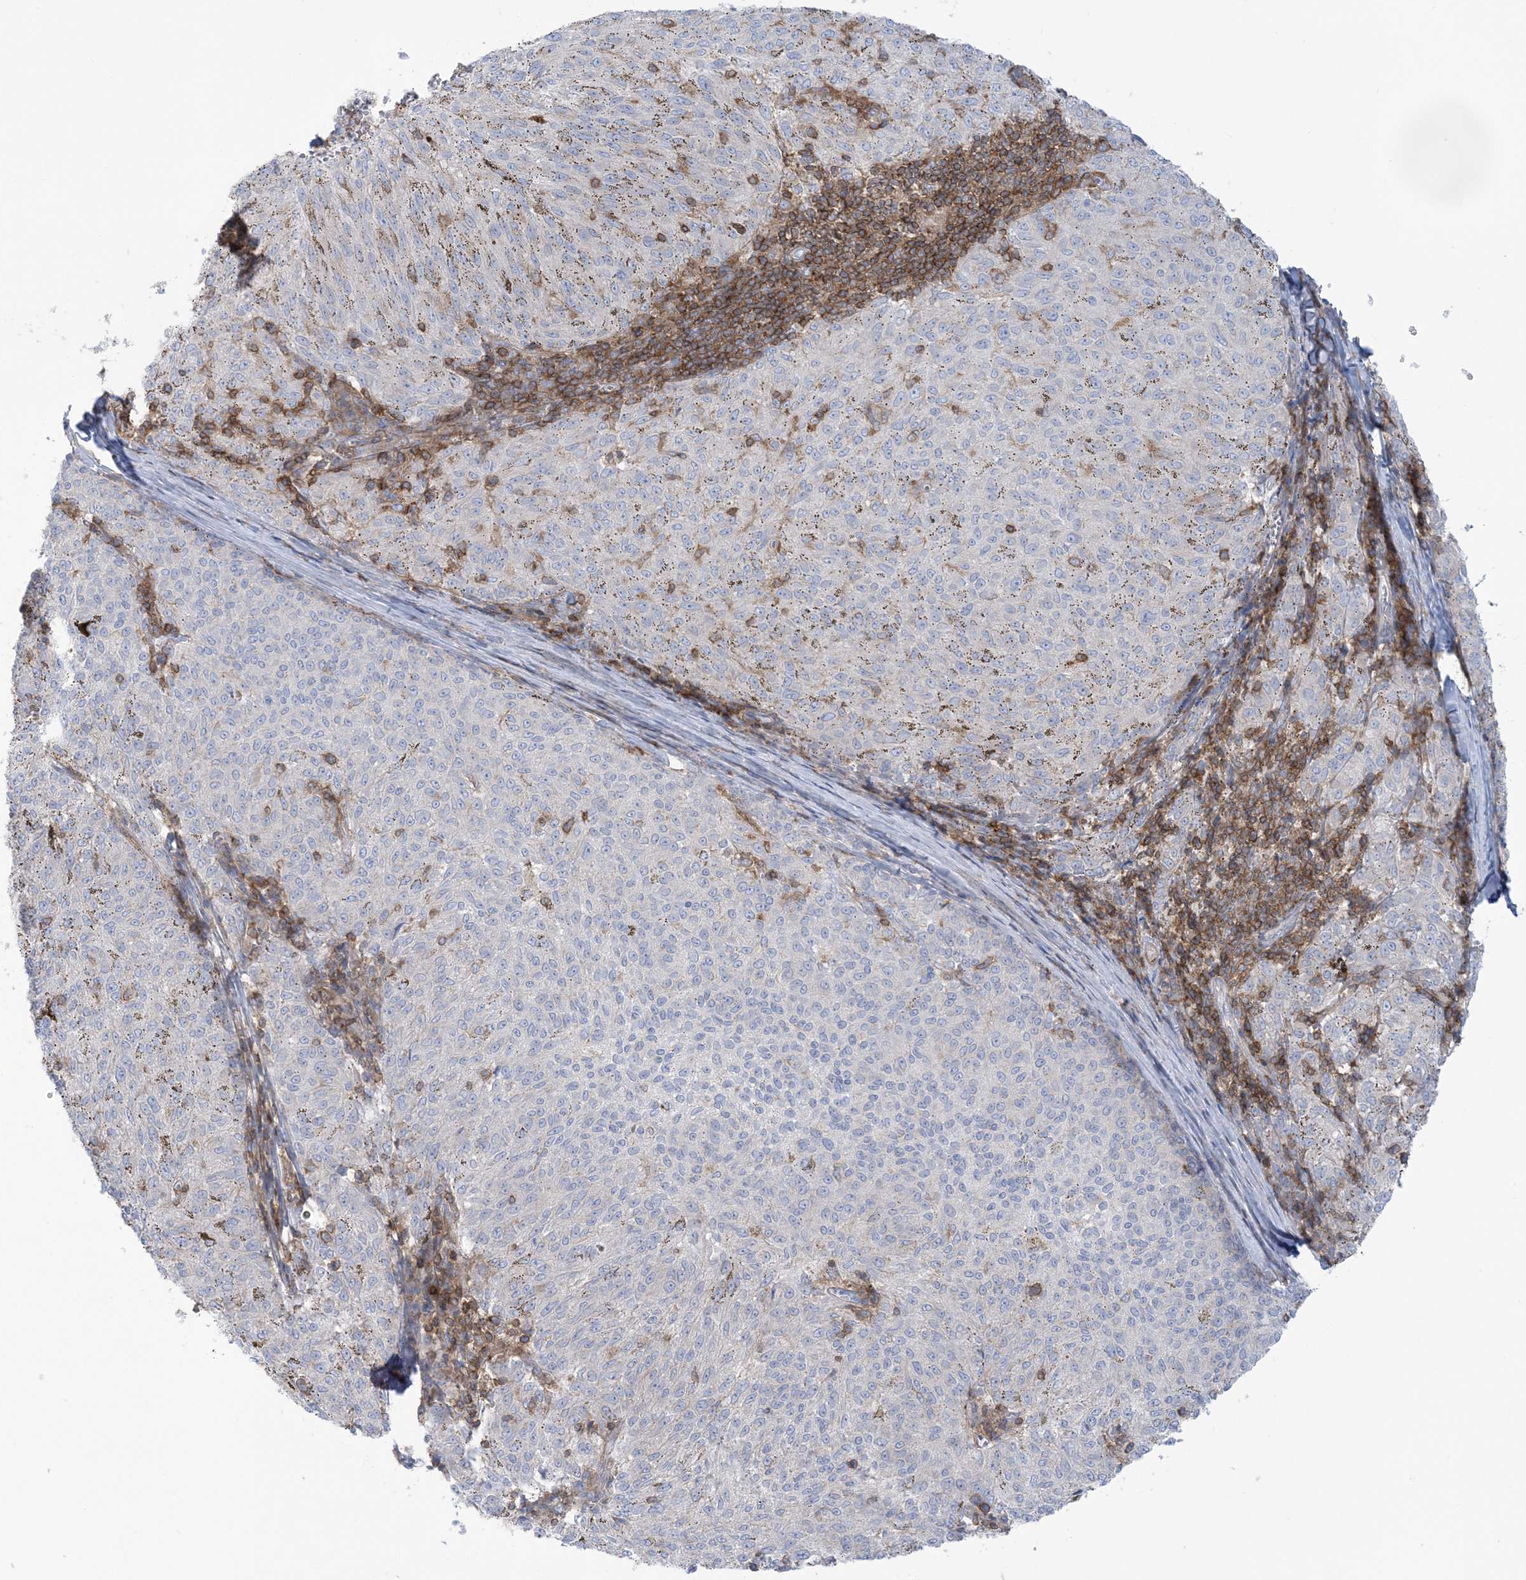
{"staining": {"intensity": "negative", "quantity": "none", "location": "none"}, "tissue": "melanoma", "cell_type": "Tumor cells", "image_type": "cancer", "snomed": [{"axis": "morphology", "description": "Malignant melanoma, NOS"}, {"axis": "topography", "description": "Skin"}], "caption": "This is a photomicrograph of IHC staining of melanoma, which shows no staining in tumor cells.", "gene": "ARHGAP30", "patient": {"sex": "female", "age": 72}}